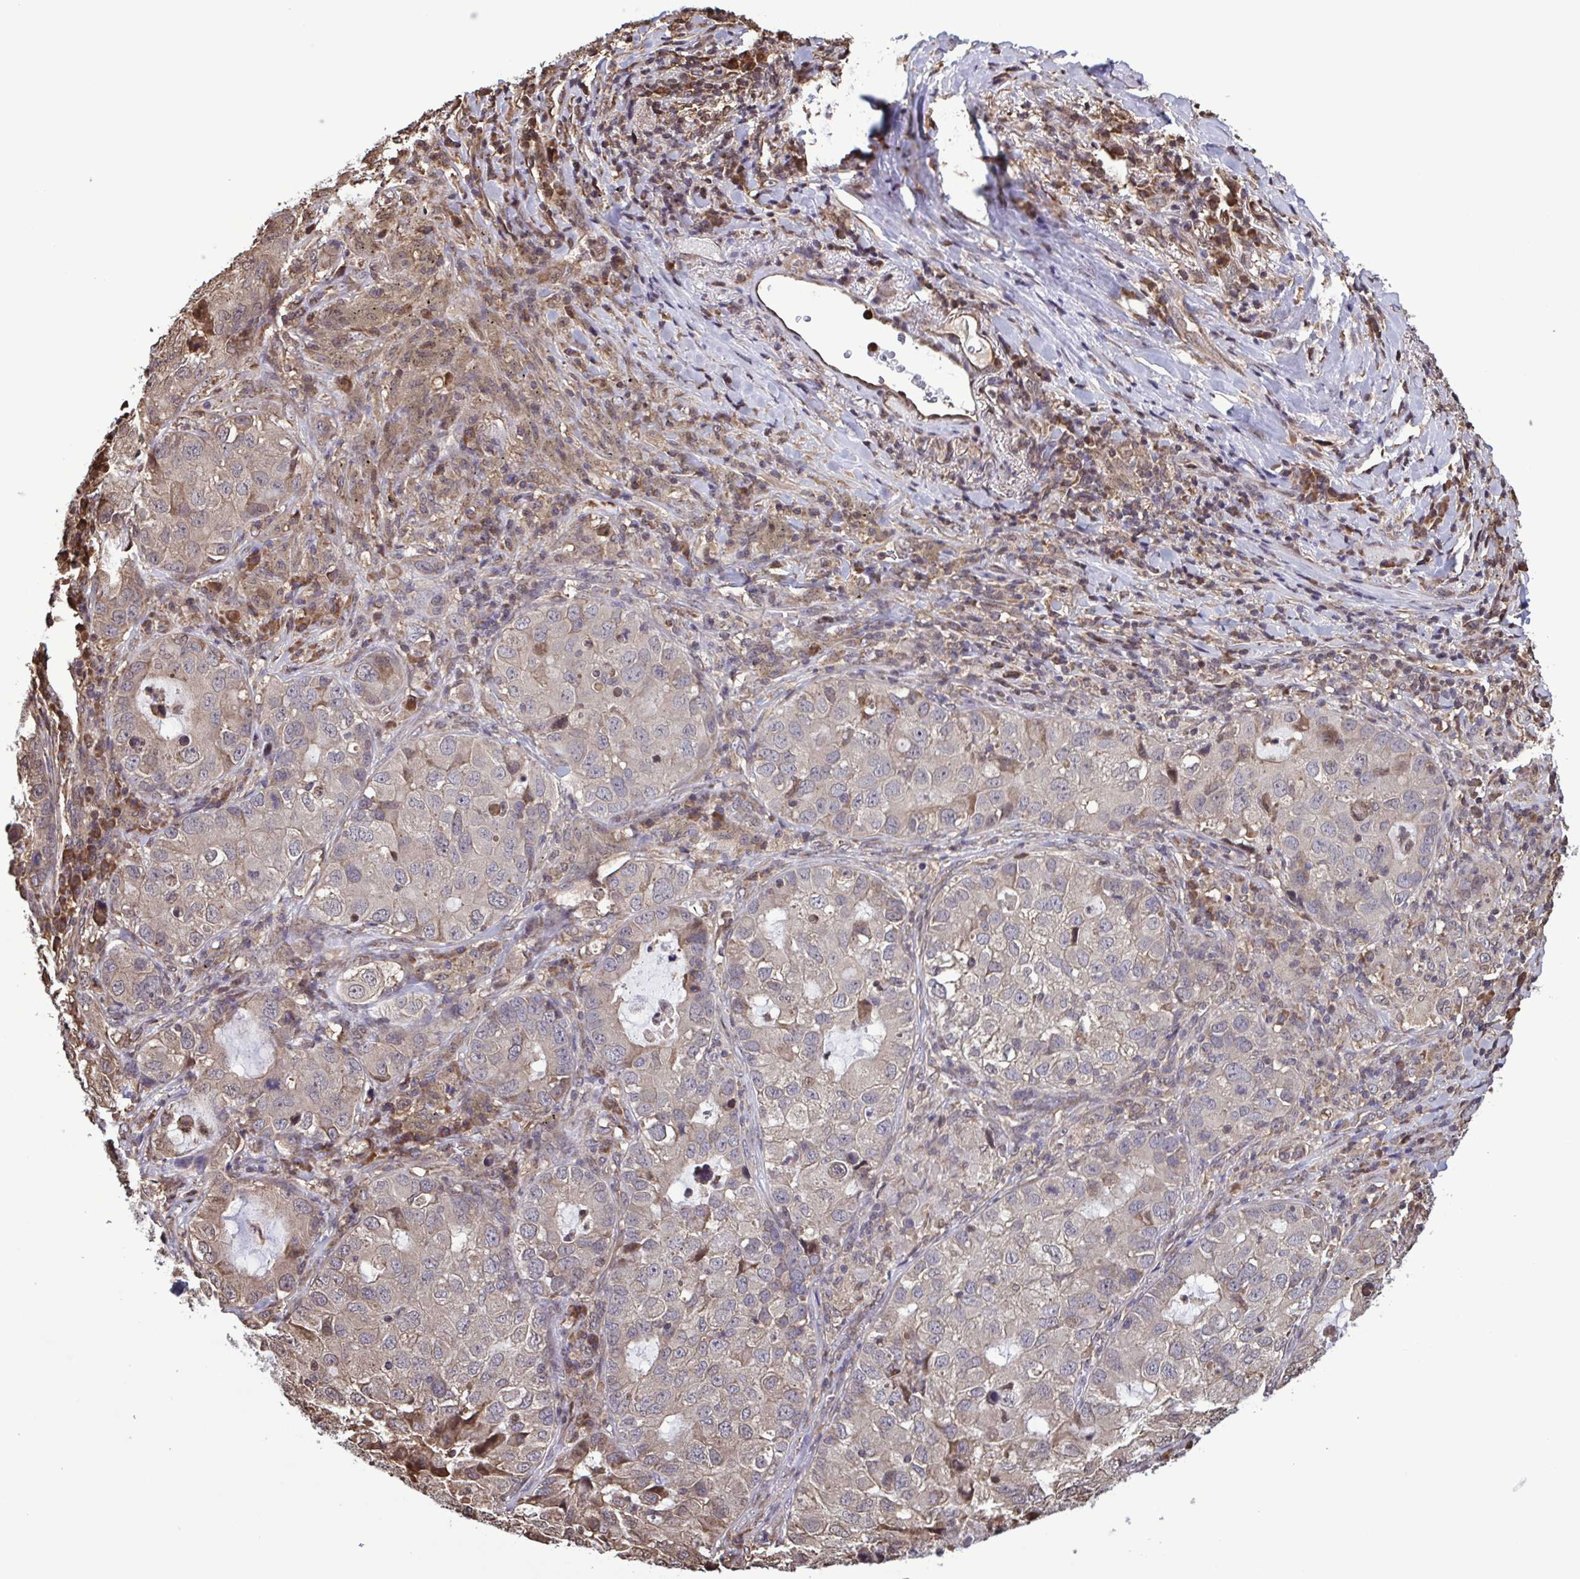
{"staining": {"intensity": "weak", "quantity": "<25%", "location": "cytoplasmic/membranous"}, "tissue": "lung cancer", "cell_type": "Tumor cells", "image_type": "cancer", "snomed": [{"axis": "morphology", "description": "Normal morphology"}, {"axis": "morphology", "description": "Adenocarcinoma, NOS"}, {"axis": "topography", "description": "Lymph node"}, {"axis": "topography", "description": "Lung"}], "caption": "Immunohistochemical staining of human lung cancer (adenocarcinoma) displays no significant expression in tumor cells.", "gene": "SEC63", "patient": {"sex": "female", "age": 51}}